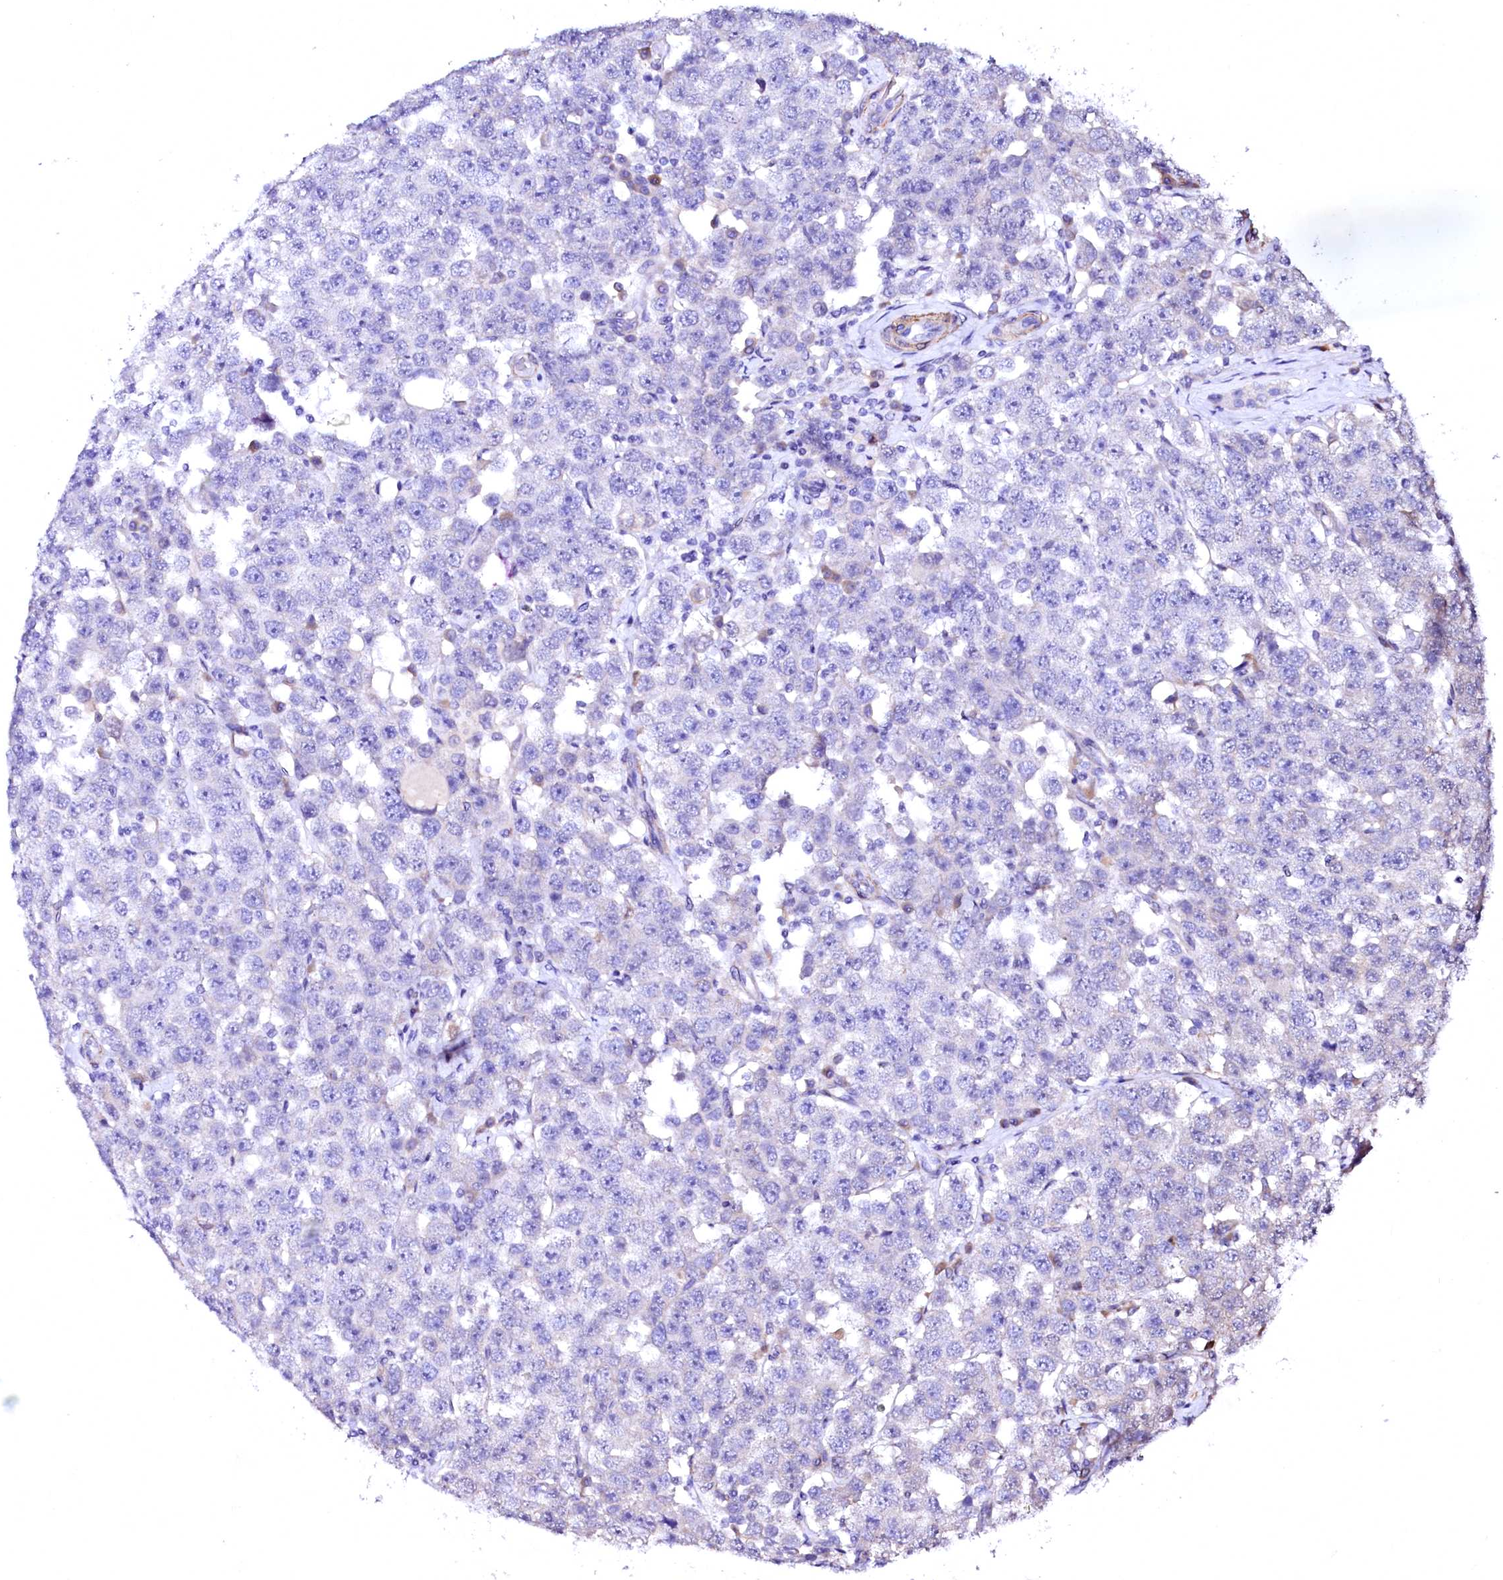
{"staining": {"intensity": "negative", "quantity": "none", "location": "none"}, "tissue": "testis cancer", "cell_type": "Tumor cells", "image_type": "cancer", "snomed": [{"axis": "morphology", "description": "Seminoma, NOS"}, {"axis": "topography", "description": "Testis"}], "caption": "Immunohistochemical staining of testis cancer displays no significant positivity in tumor cells.", "gene": "GPR176", "patient": {"sex": "male", "age": 28}}